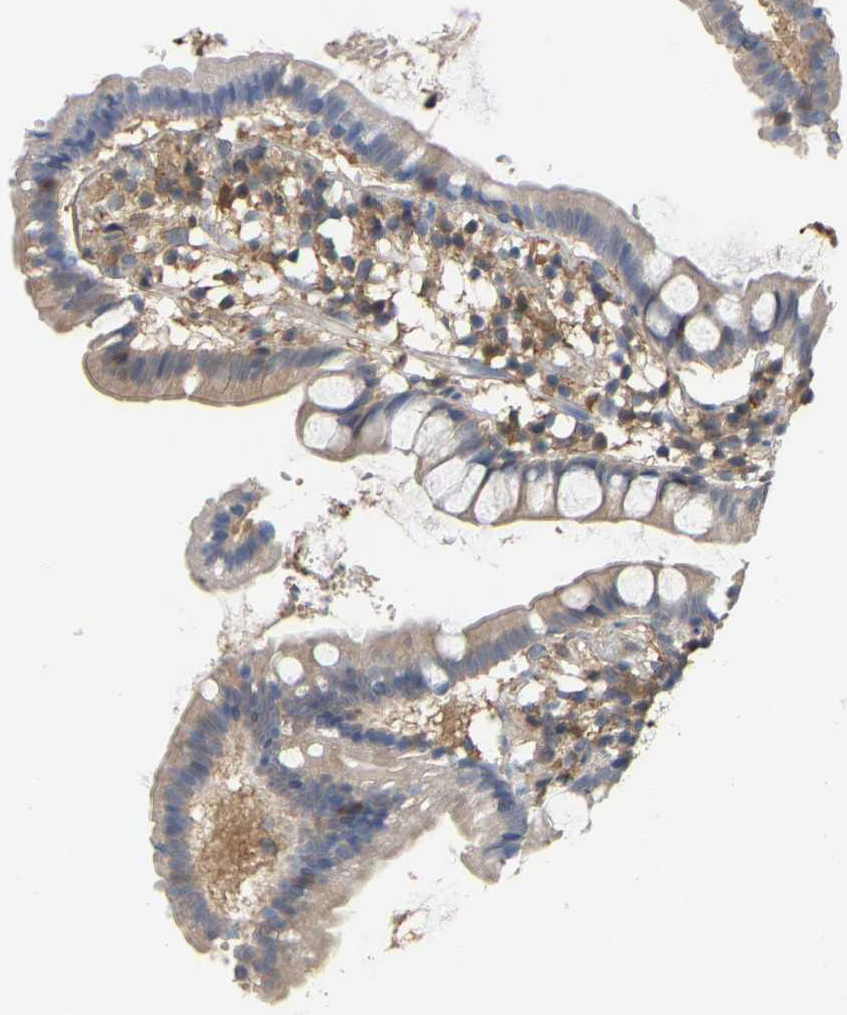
{"staining": {"intensity": "weak", "quantity": "25%-75%", "location": "cytoplasmic/membranous"}, "tissue": "small intestine", "cell_type": "Glandular cells", "image_type": "normal", "snomed": [{"axis": "morphology", "description": "Normal tissue, NOS"}, {"axis": "topography", "description": "Small intestine"}], "caption": "The image demonstrates a brown stain indicating the presence of a protein in the cytoplasmic/membranous of glandular cells in small intestine. (DAB = brown stain, brightfield microscopy at high magnification).", "gene": "MTPN", "patient": {"sex": "female", "age": 84}}